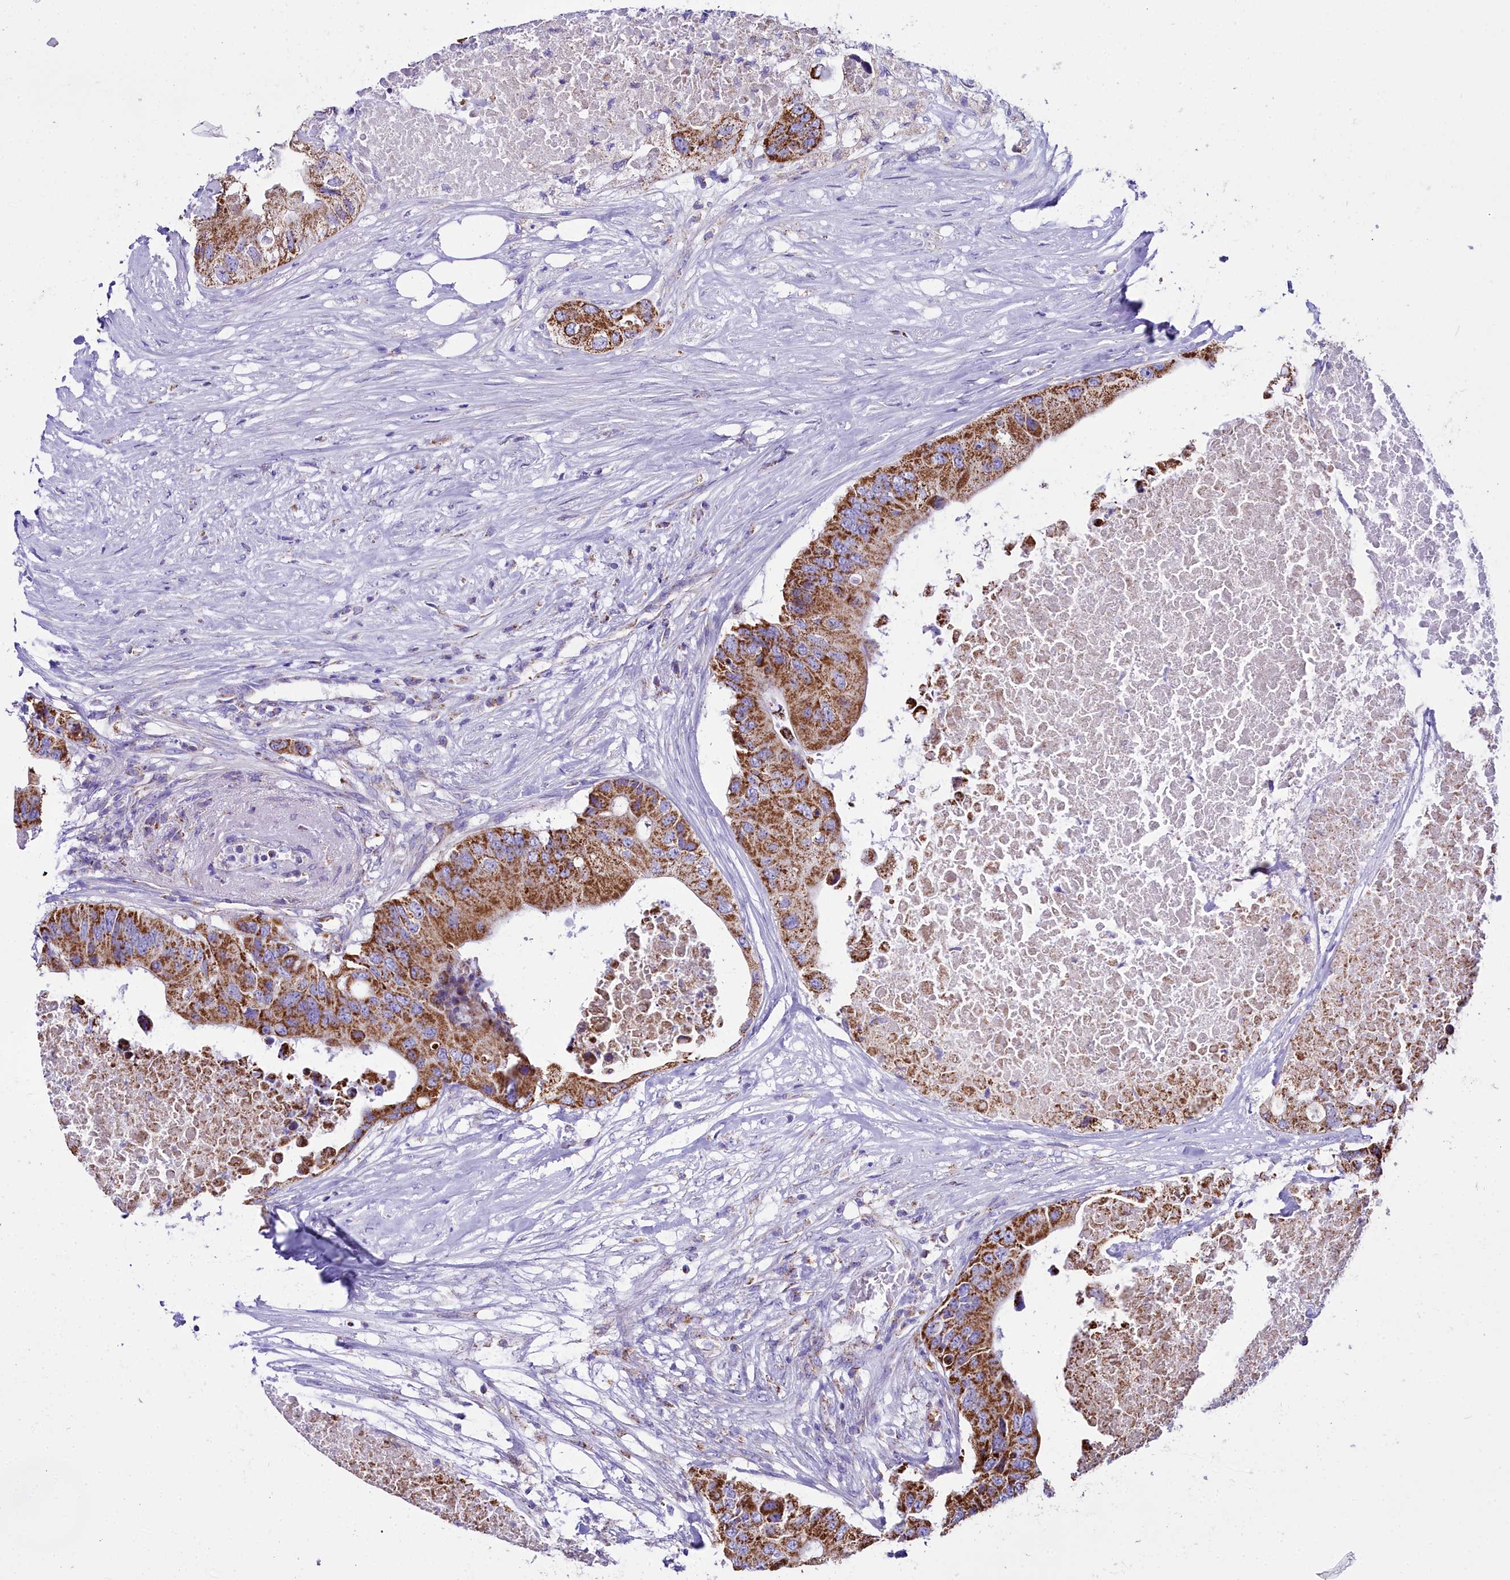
{"staining": {"intensity": "strong", "quantity": ">75%", "location": "cytoplasmic/membranous"}, "tissue": "colorectal cancer", "cell_type": "Tumor cells", "image_type": "cancer", "snomed": [{"axis": "morphology", "description": "Adenocarcinoma, NOS"}, {"axis": "topography", "description": "Colon"}], "caption": "Strong cytoplasmic/membranous positivity is appreciated in approximately >75% of tumor cells in colorectal cancer. The staining was performed using DAB (3,3'-diaminobenzidine), with brown indicating positive protein expression. Nuclei are stained blue with hematoxylin.", "gene": "WDFY3", "patient": {"sex": "male", "age": 71}}